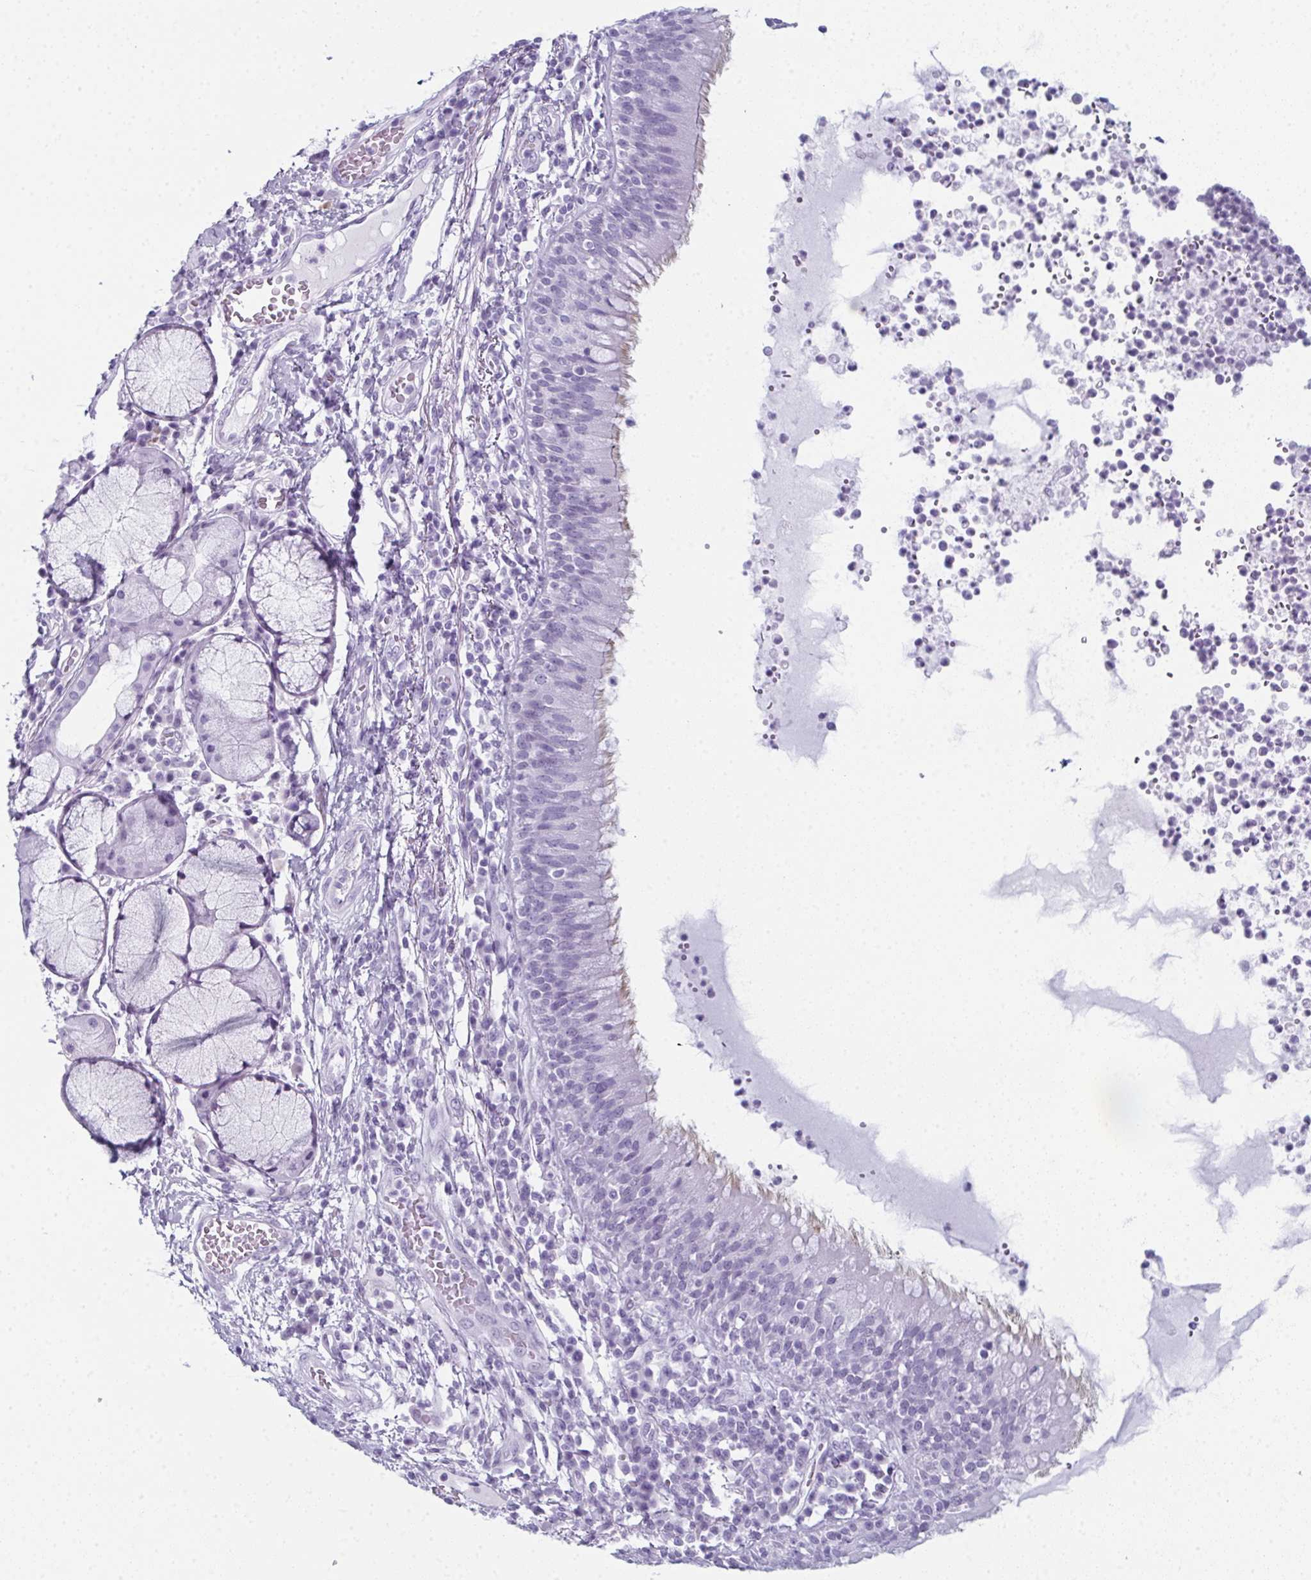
{"staining": {"intensity": "moderate", "quantity": "<25%", "location": "cytoplasmic/membranous"}, "tissue": "bronchus", "cell_type": "Respiratory epithelial cells", "image_type": "normal", "snomed": [{"axis": "morphology", "description": "Normal tissue, NOS"}, {"axis": "topography", "description": "Cartilage tissue"}, {"axis": "topography", "description": "Bronchus"}], "caption": "Immunohistochemical staining of normal human bronchus demonstrates low levels of moderate cytoplasmic/membranous positivity in about <25% of respiratory epithelial cells. The protein is stained brown, and the nuclei are stained in blue (DAB (3,3'-diaminobenzidine) IHC with brightfield microscopy, high magnification).", "gene": "ENKUR", "patient": {"sex": "male", "age": 56}}